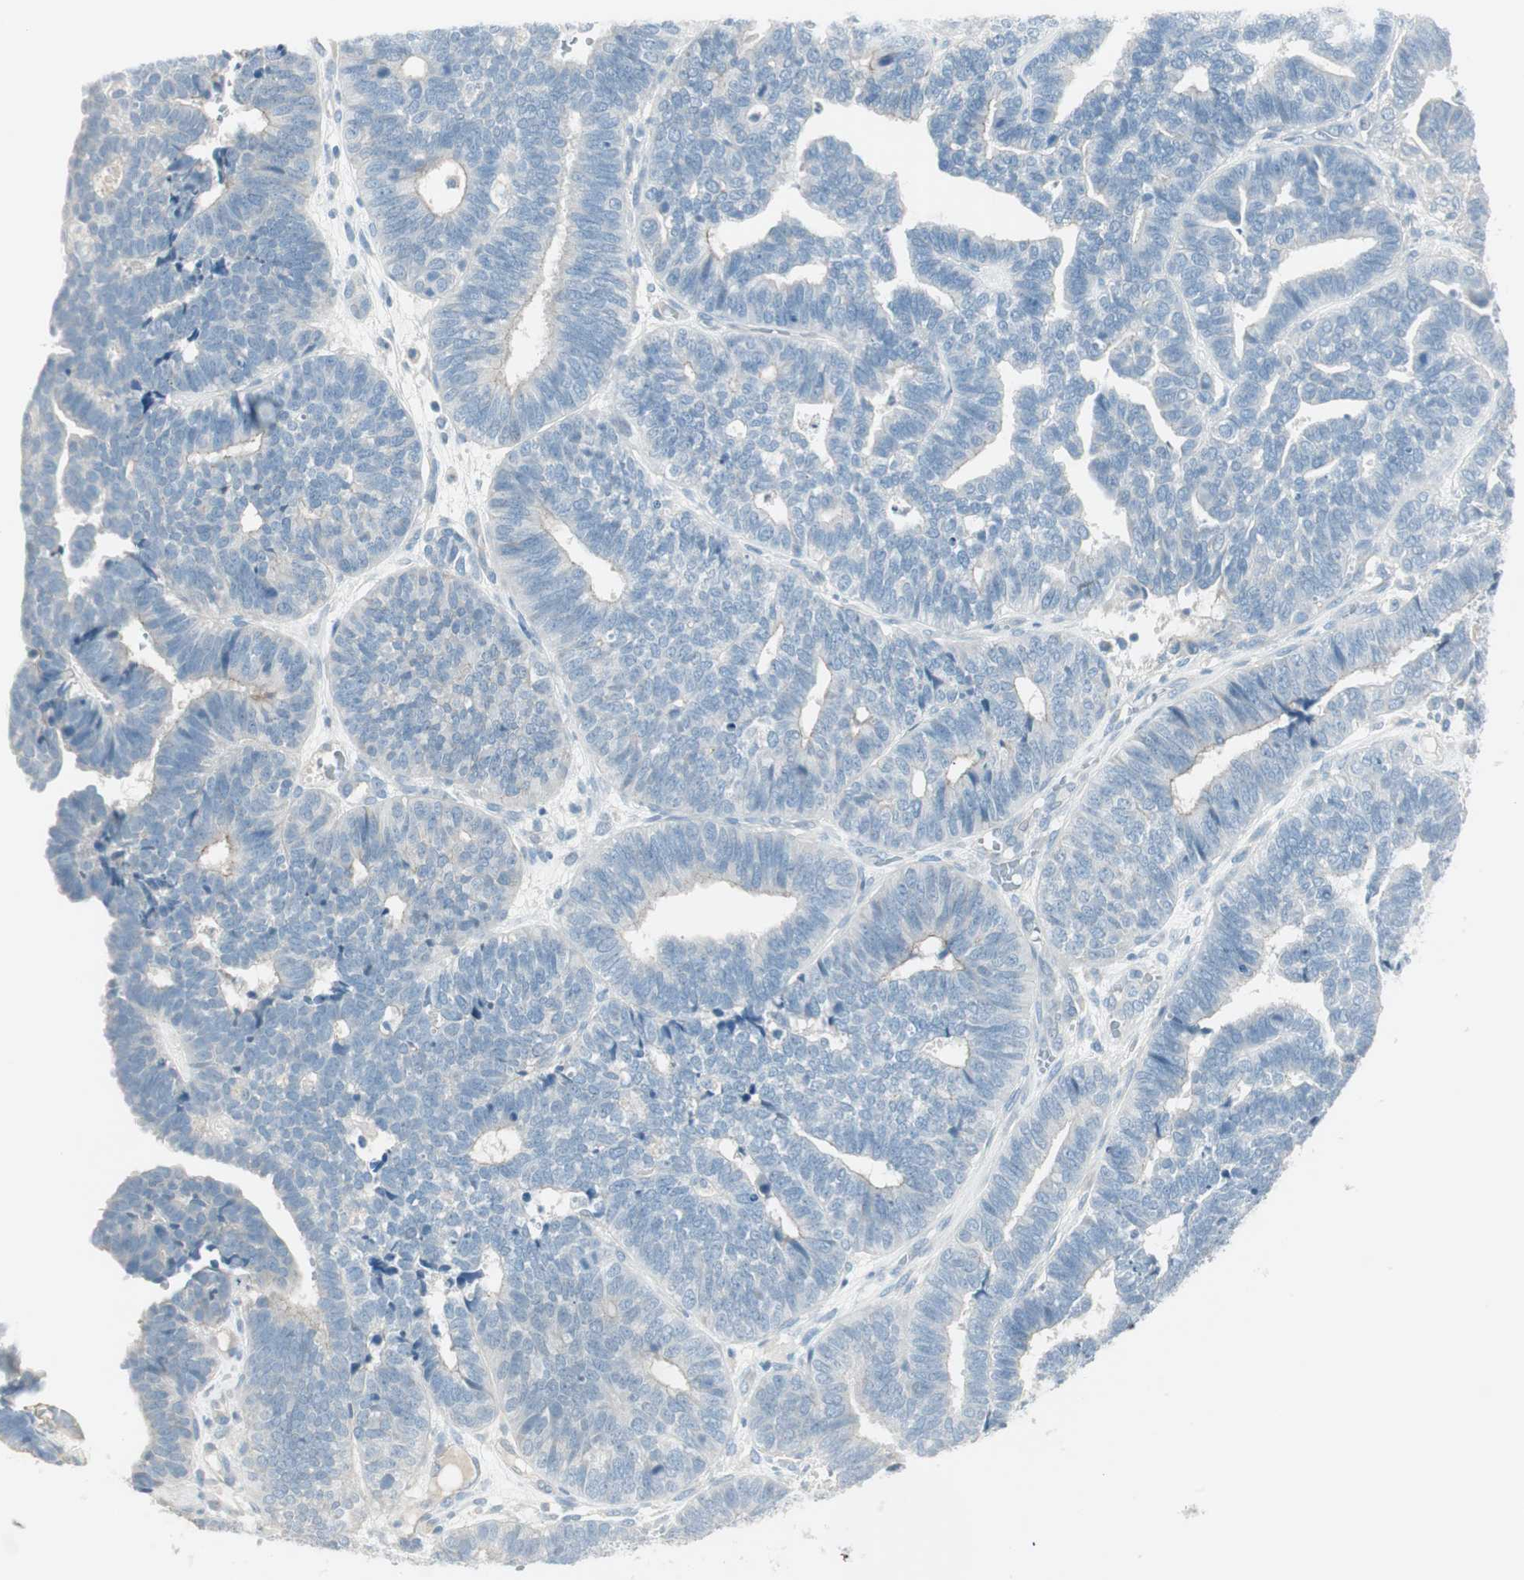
{"staining": {"intensity": "weak", "quantity": "25%-75%", "location": "cytoplasmic/membranous"}, "tissue": "endometrial cancer", "cell_type": "Tumor cells", "image_type": "cancer", "snomed": [{"axis": "morphology", "description": "Adenocarcinoma, NOS"}, {"axis": "topography", "description": "Endometrium"}], "caption": "An image of endometrial adenocarcinoma stained for a protein exhibits weak cytoplasmic/membranous brown staining in tumor cells.", "gene": "ITLN2", "patient": {"sex": "female", "age": 70}}